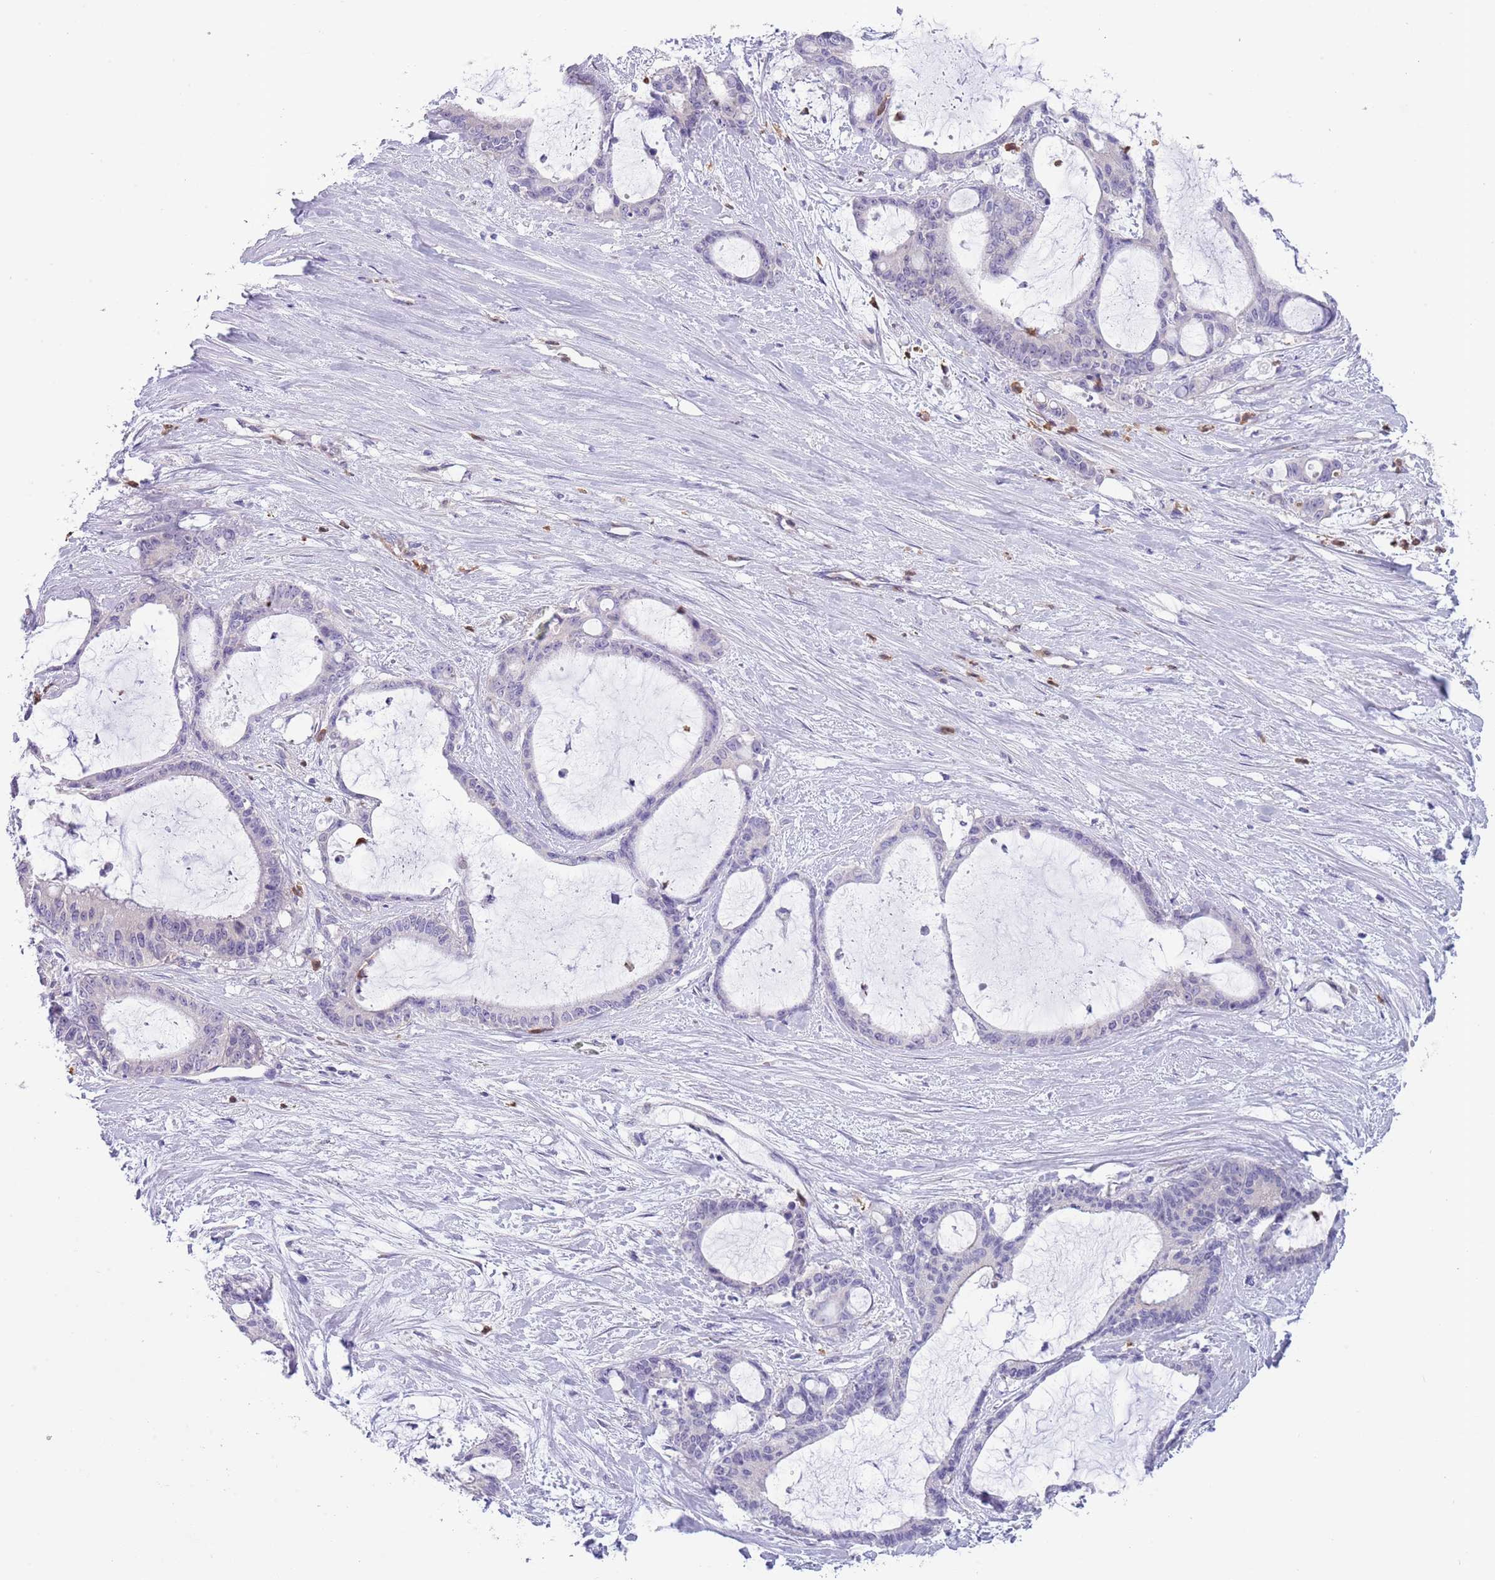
{"staining": {"intensity": "negative", "quantity": "none", "location": "none"}, "tissue": "liver cancer", "cell_type": "Tumor cells", "image_type": "cancer", "snomed": [{"axis": "morphology", "description": "Normal tissue, NOS"}, {"axis": "morphology", "description": "Cholangiocarcinoma"}, {"axis": "topography", "description": "Liver"}, {"axis": "topography", "description": "Peripheral nerve tissue"}], "caption": "This image is of liver cancer (cholangiocarcinoma) stained with immunohistochemistry (IHC) to label a protein in brown with the nuclei are counter-stained blue. There is no staining in tumor cells.", "gene": "ZFP2", "patient": {"sex": "female", "age": 73}}